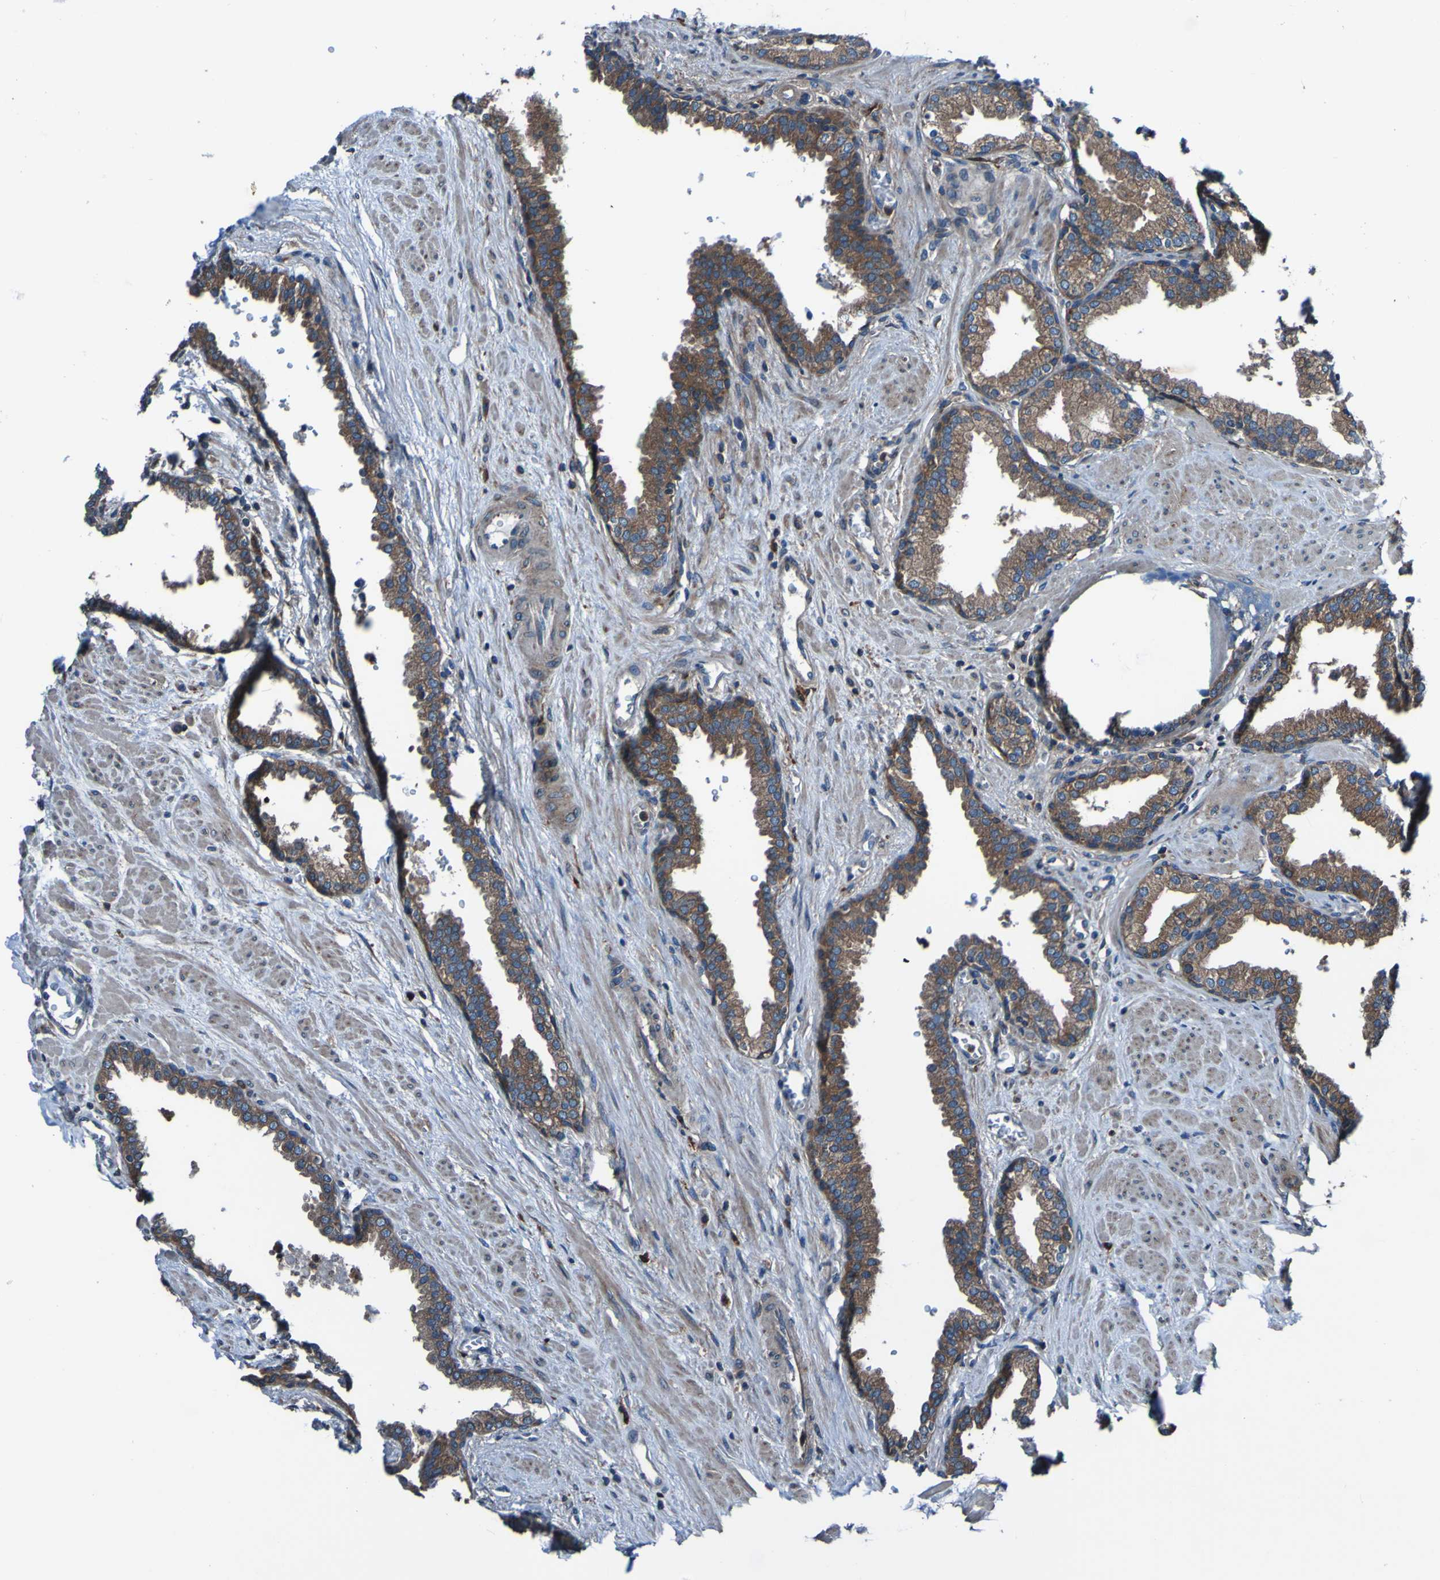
{"staining": {"intensity": "moderate", "quantity": ">75%", "location": "cytoplasmic/membranous"}, "tissue": "prostate", "cell_type": "Glandular cells", "image_type": "normal", "snomed": [{"axis": "morphology", "description": "Normal tissue, NOS"}, {"axis": "topography", "description": "Prostate"}], "caption": "Immunohistochemical staining of benign human prostate exhibits >75% levels of moderate cytoplasmic/membranous protein staining in approximately >75% of glandular cells. (DAB (3,3'-diaminobenzidine) = brown stain, brightfield microscopy at high magnification).", "gene": "RAB5B", "patient": {"sex": "male", "age": 51}}